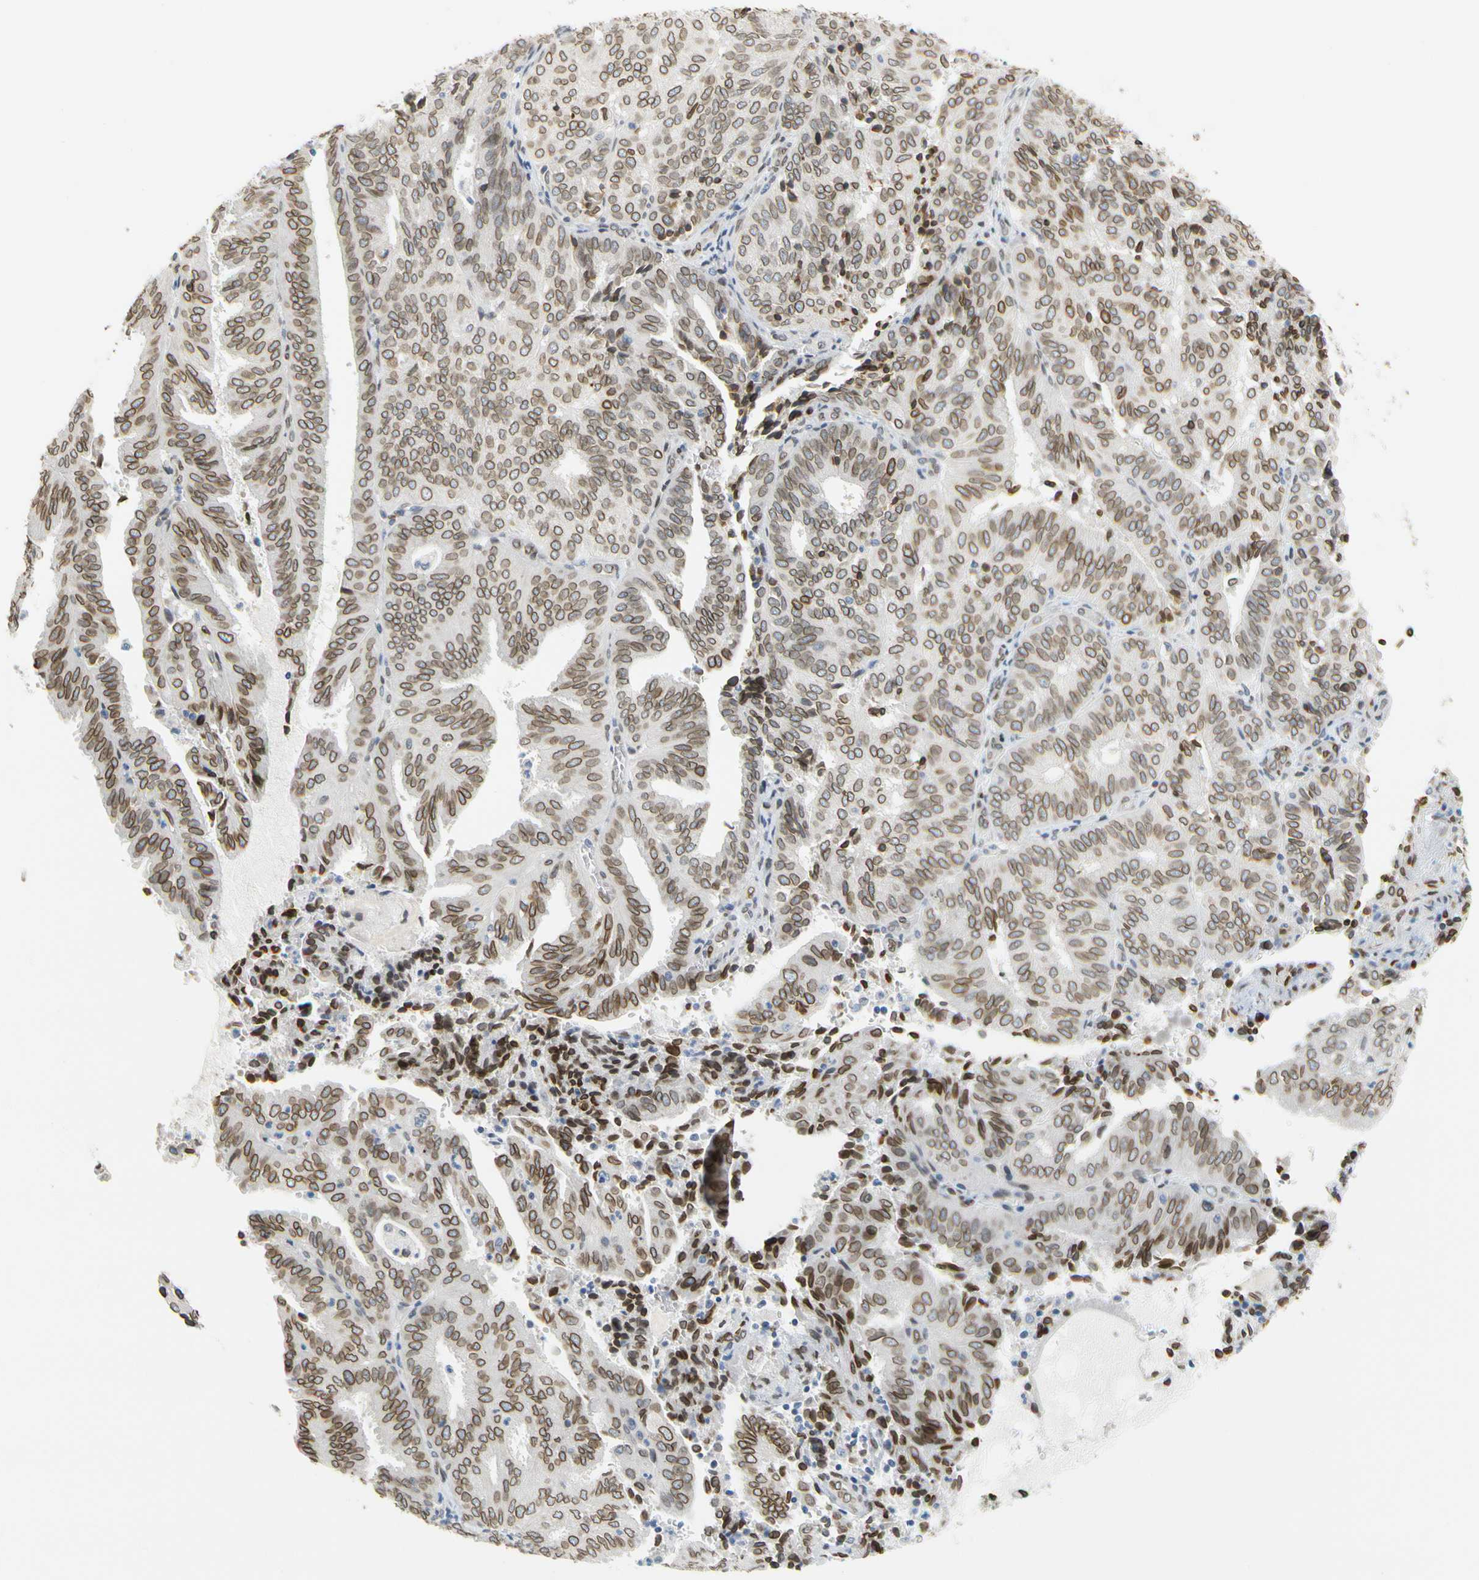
{"staining": {"intensity": "strong", "quantity": ">75%", "location": "cytoplasmic/membranous,nuclear"}, "tissue": "endometrial cancer", "cell_type": "Tumor cells", "image_type": "cancer", "snomed": [{"axis": "morphology", "description": "Adenocarcinoma, NOS"}, {"axis": "topography", "description": "Uterus"}], "caption": "Strong cytoplasmic/membranous and nuclear expression for a protein is present in about >75% of tumor cells of endometrial adenocarcinoma using immunohistochemistry (IHC).", "gene": "SUN1", "patient": {"sex": "female", "age": 60}}